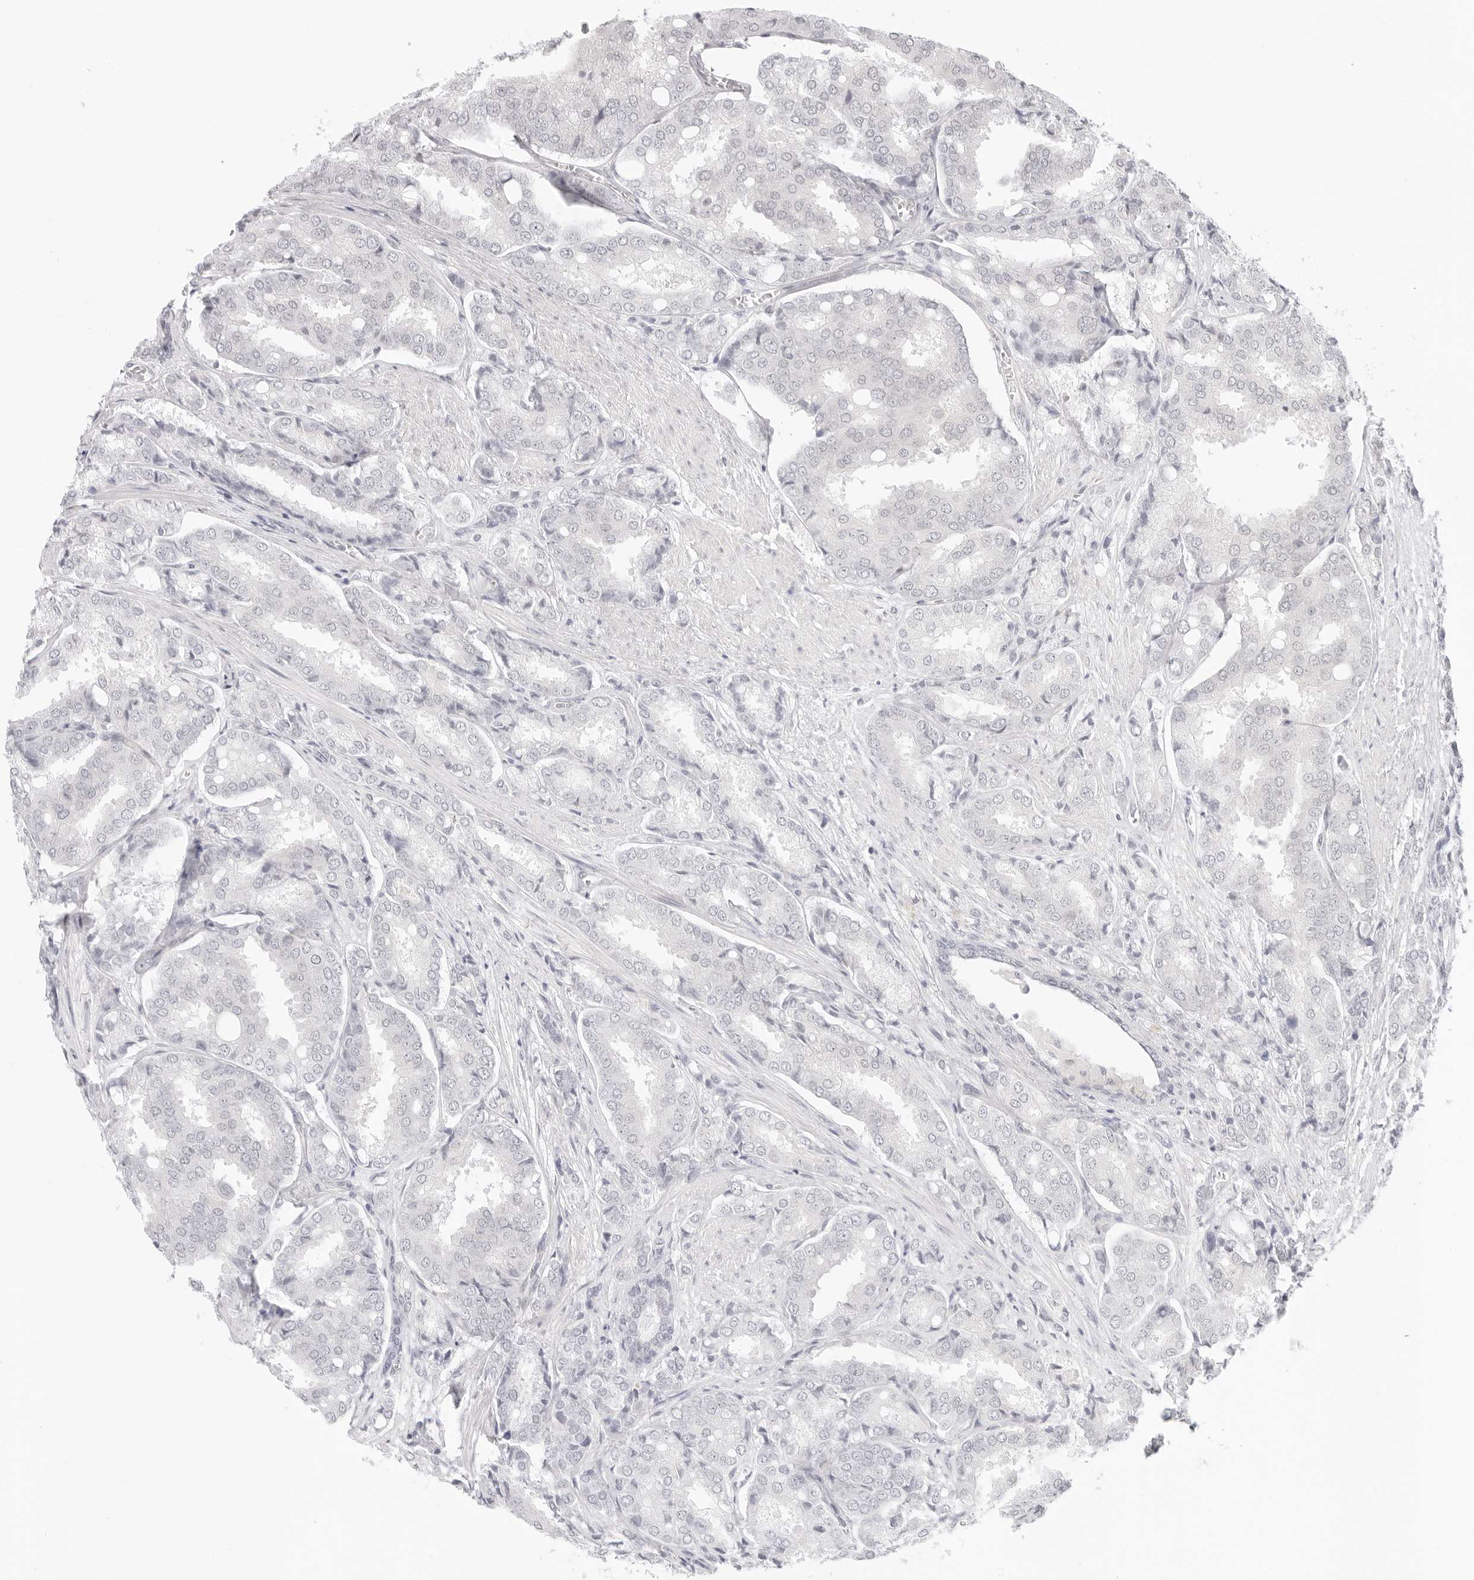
{"staining": {"intensity": "negative", "quantity": "none", "location": "none"}, "tissue": "prostate cancer", "cell_type": "Tumor cells", "image_type": "cancer", "snomed": [{"axis": "morphology", "description": "Adenocarcinoma, High grade"}, {"axis": "topography", "description": "Prostate"}], "caption": "This is an IHC image of prostate cancer (high-grade adenocarcinoma). There is no staining in tumor cells.", "gene": "MED18", "patient": {"sex": "male", "age": 50}}